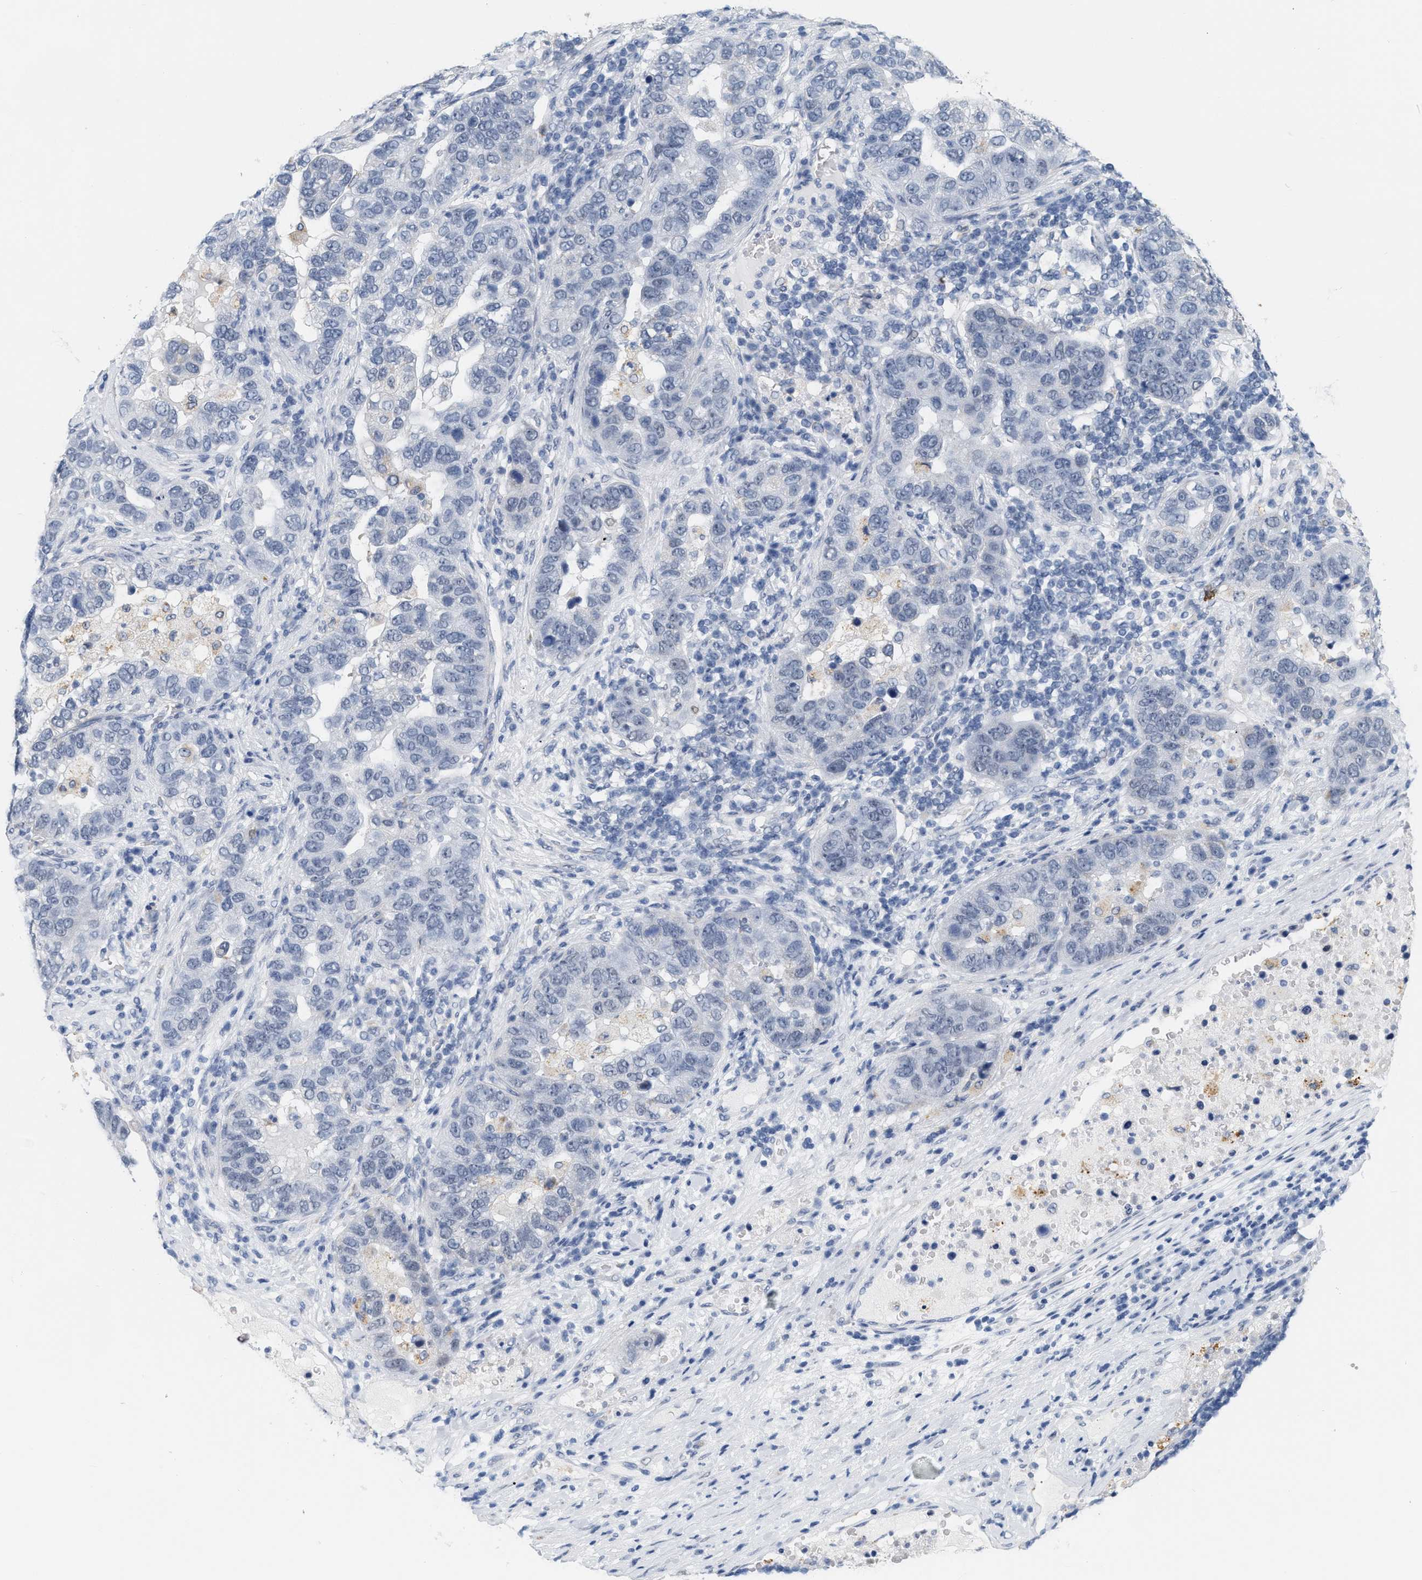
{"staining": {"intensity": "negative", "quantity": "none", "location": "none"}, "tissue": "pancreatic cancer", "cell_type": "Tumor cells", "image_type": "cancer", "snomed": [{"axis": "morphology", "description": "Adenocarcinoma, NOS"}, {"axis": "topography", "description": "Pancreas"}], "caption": "This is an IHC image of adenocarcinoma (pancreatic). There is no expression in tumor cells.", "gene": "XIRP1", "patient": {"sex": "female", "age": 61}}